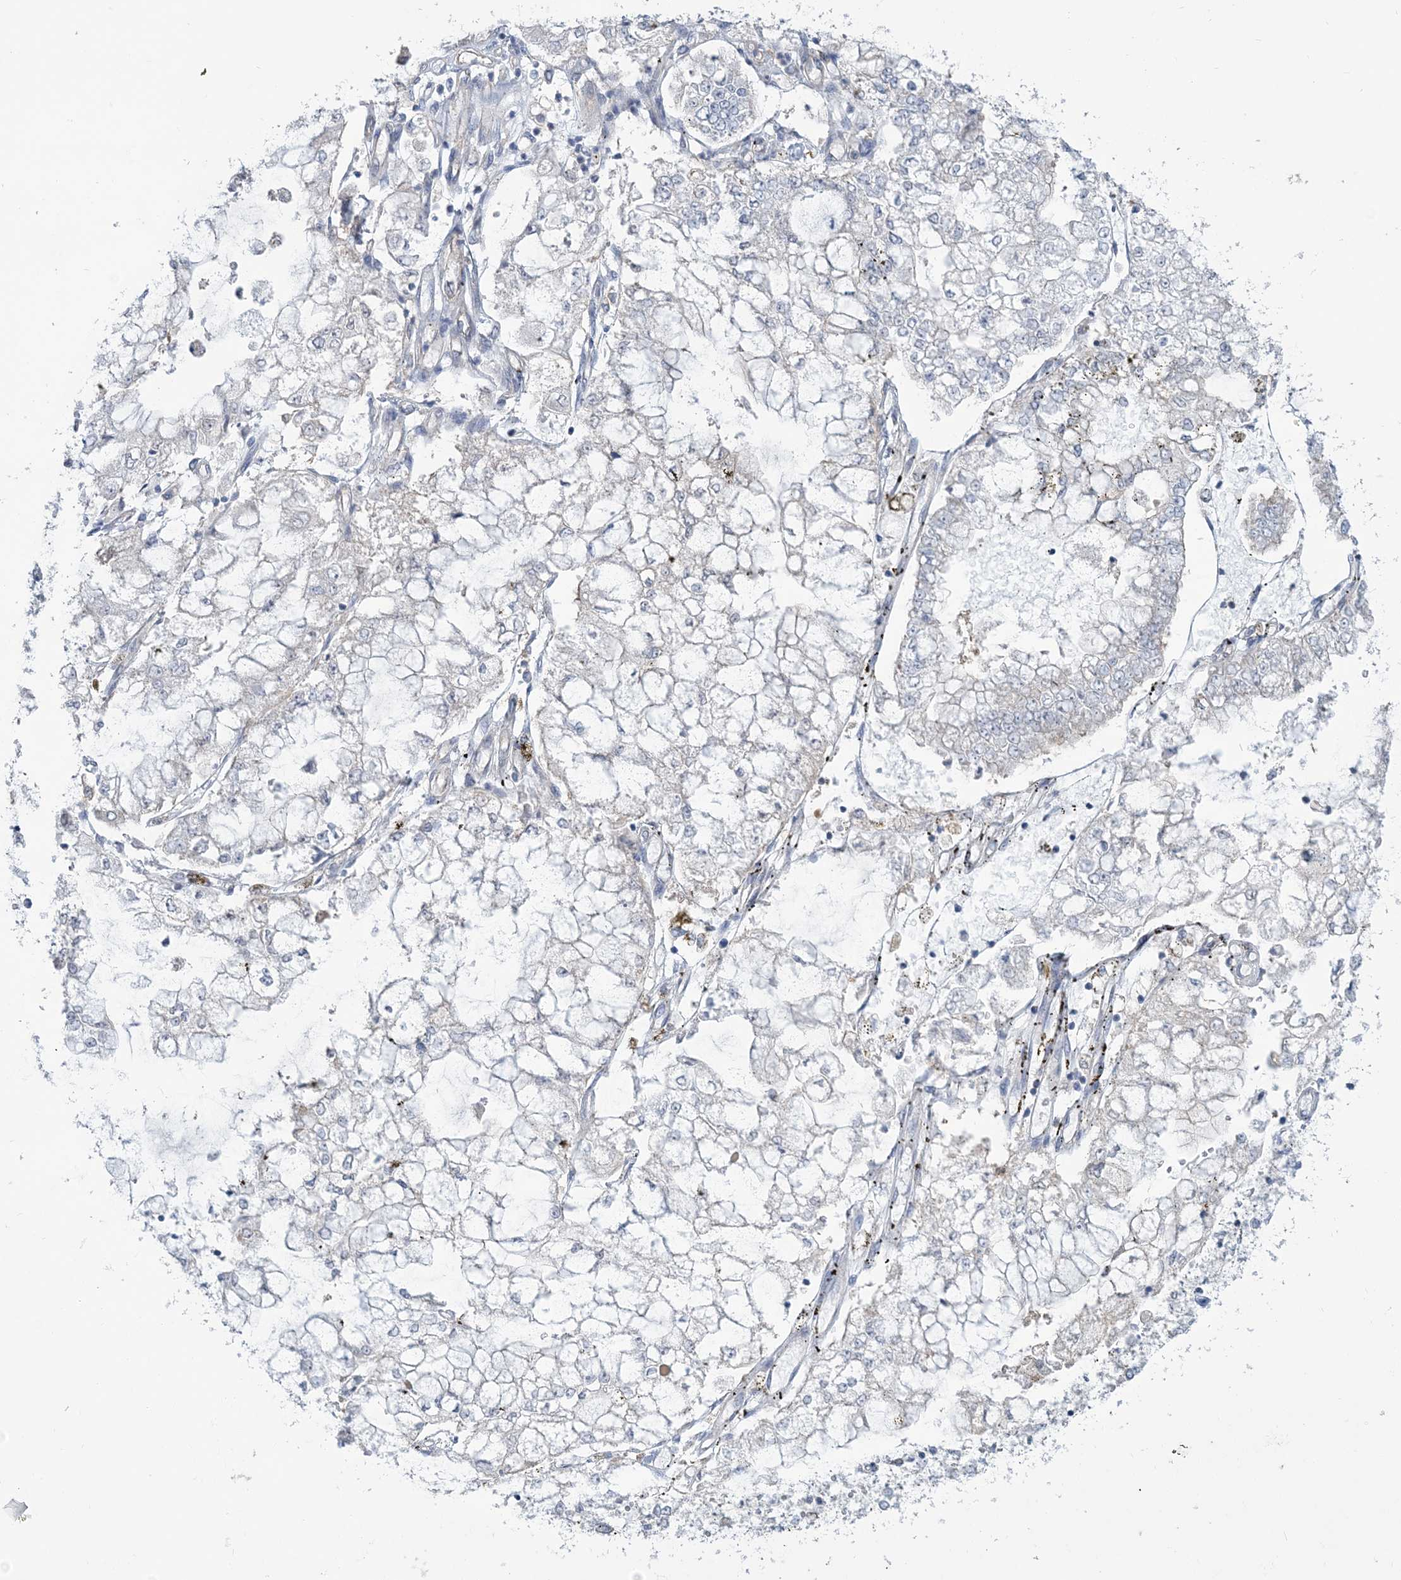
{"staining": {"intensity": "negative", "quantity": "none", "location": "none"}, "tissue": "stomach cancer", "cell_type": "Tumor cells", "image_type": "cancer", "snomed": [{"axis": "morphology", "description": "Adenocarcinoma, NOS"}, {"axis": "topography", "description": "Stomach"}], "caption": "Tumor cells are negative for protein expression in human stomach cancer (adenocarcinoma).", "gene": "RAB11FIP5", "patient": {"sex": "male", "age": 76}}